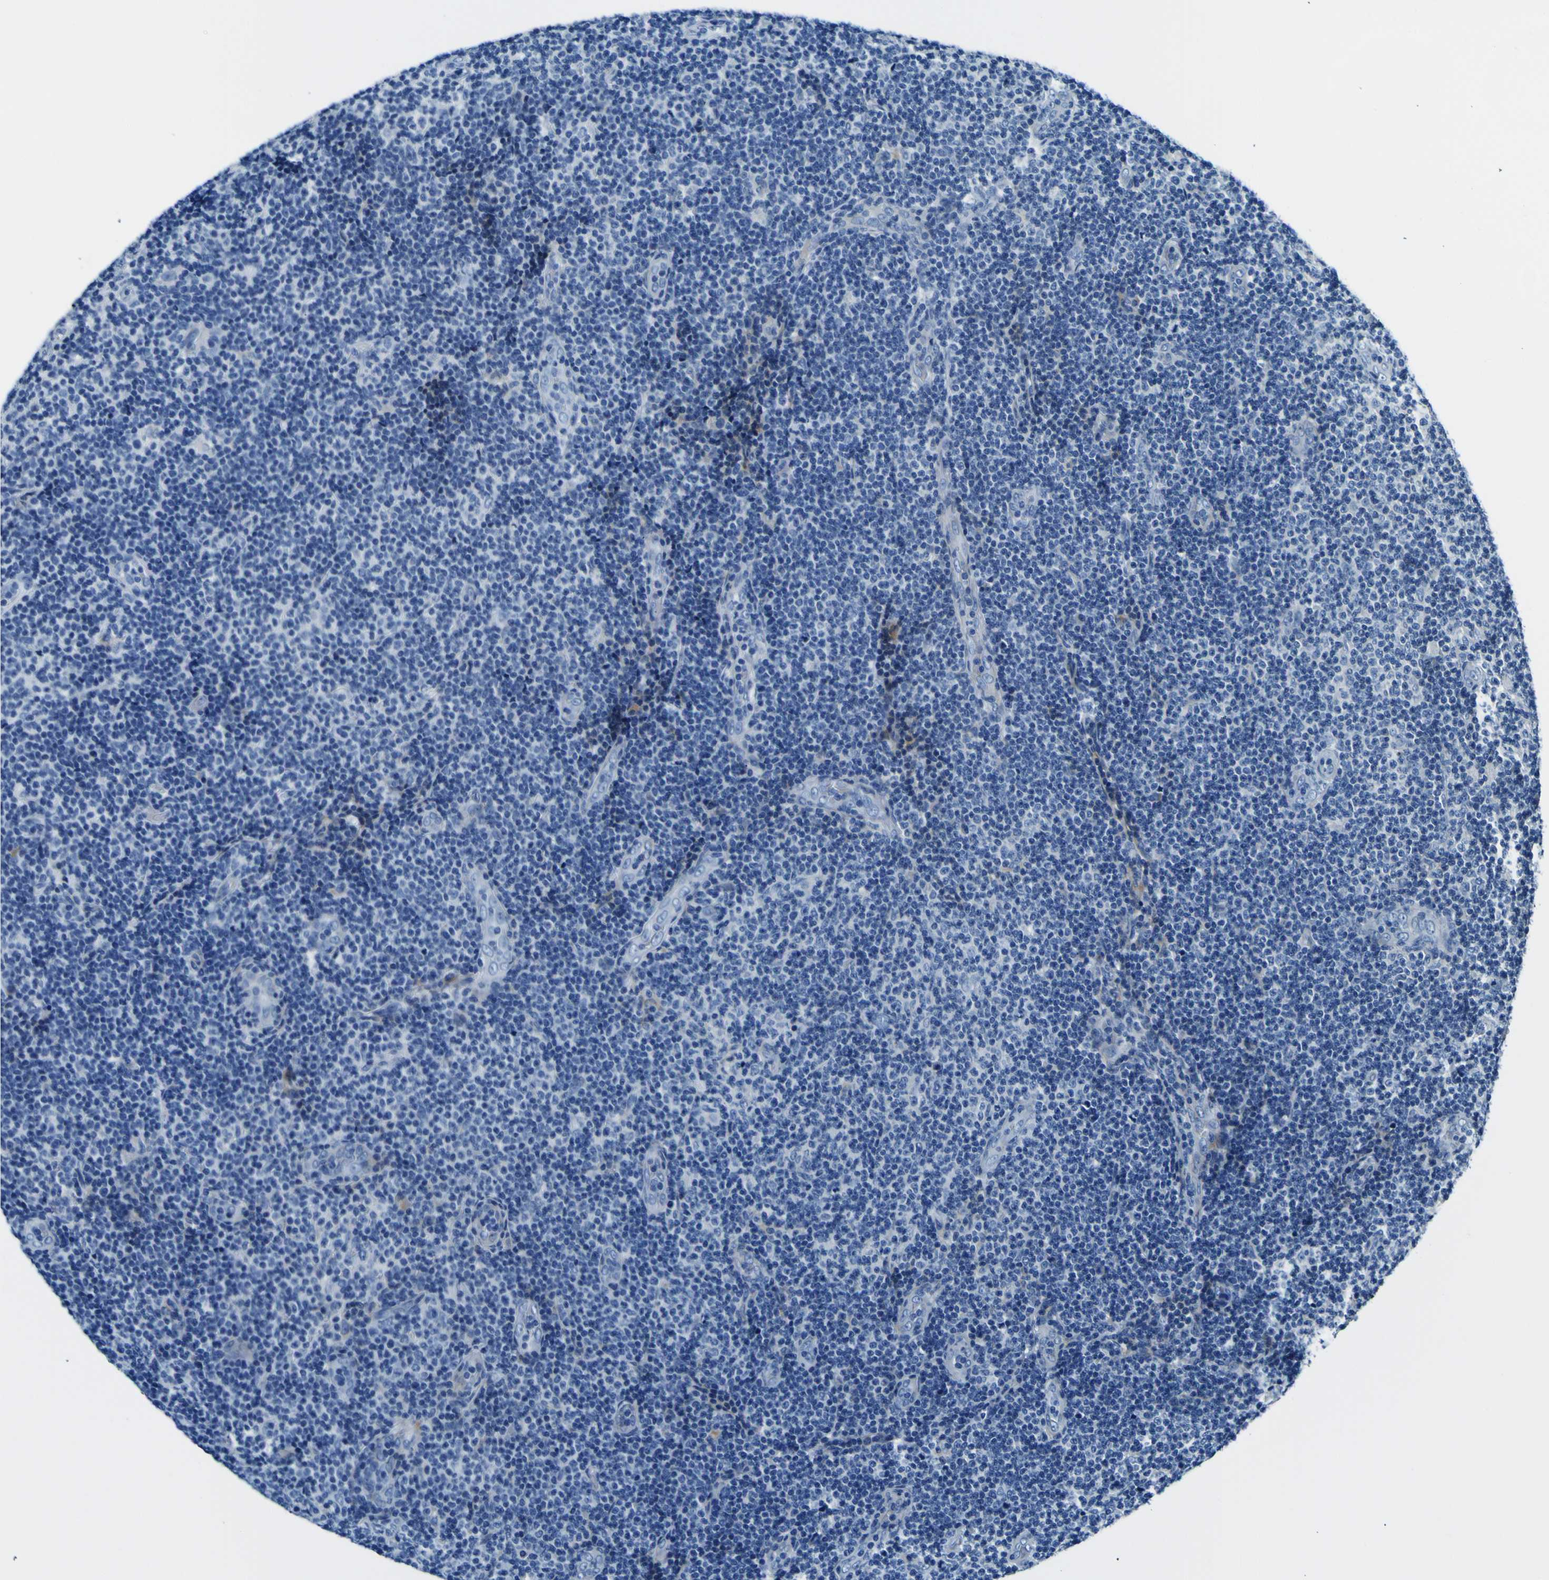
{"staining": {"intensity": "negative", "quantity": "none", "location": "none"}, "tissue": "lymphoma", "cell_type": "Tumor cells", "image_type": "cancer", "snomed": [{"axis": "morphology", "description": "Malignant lymphoma, non-Hodgkin's type, Low grade"}, {"axis": "topography", "description": "Lymph node"}], "caption": "High power microscopy photomicrograph of an IHC histopathology image of malignant lymphoma, non-Hodgkin's type (low-grade), revealing no significant positivity in tumor cells. Nuclei are stained in blue.", "gene": "ADGRA2", "patient": {"sex": "male", "age": 83}}